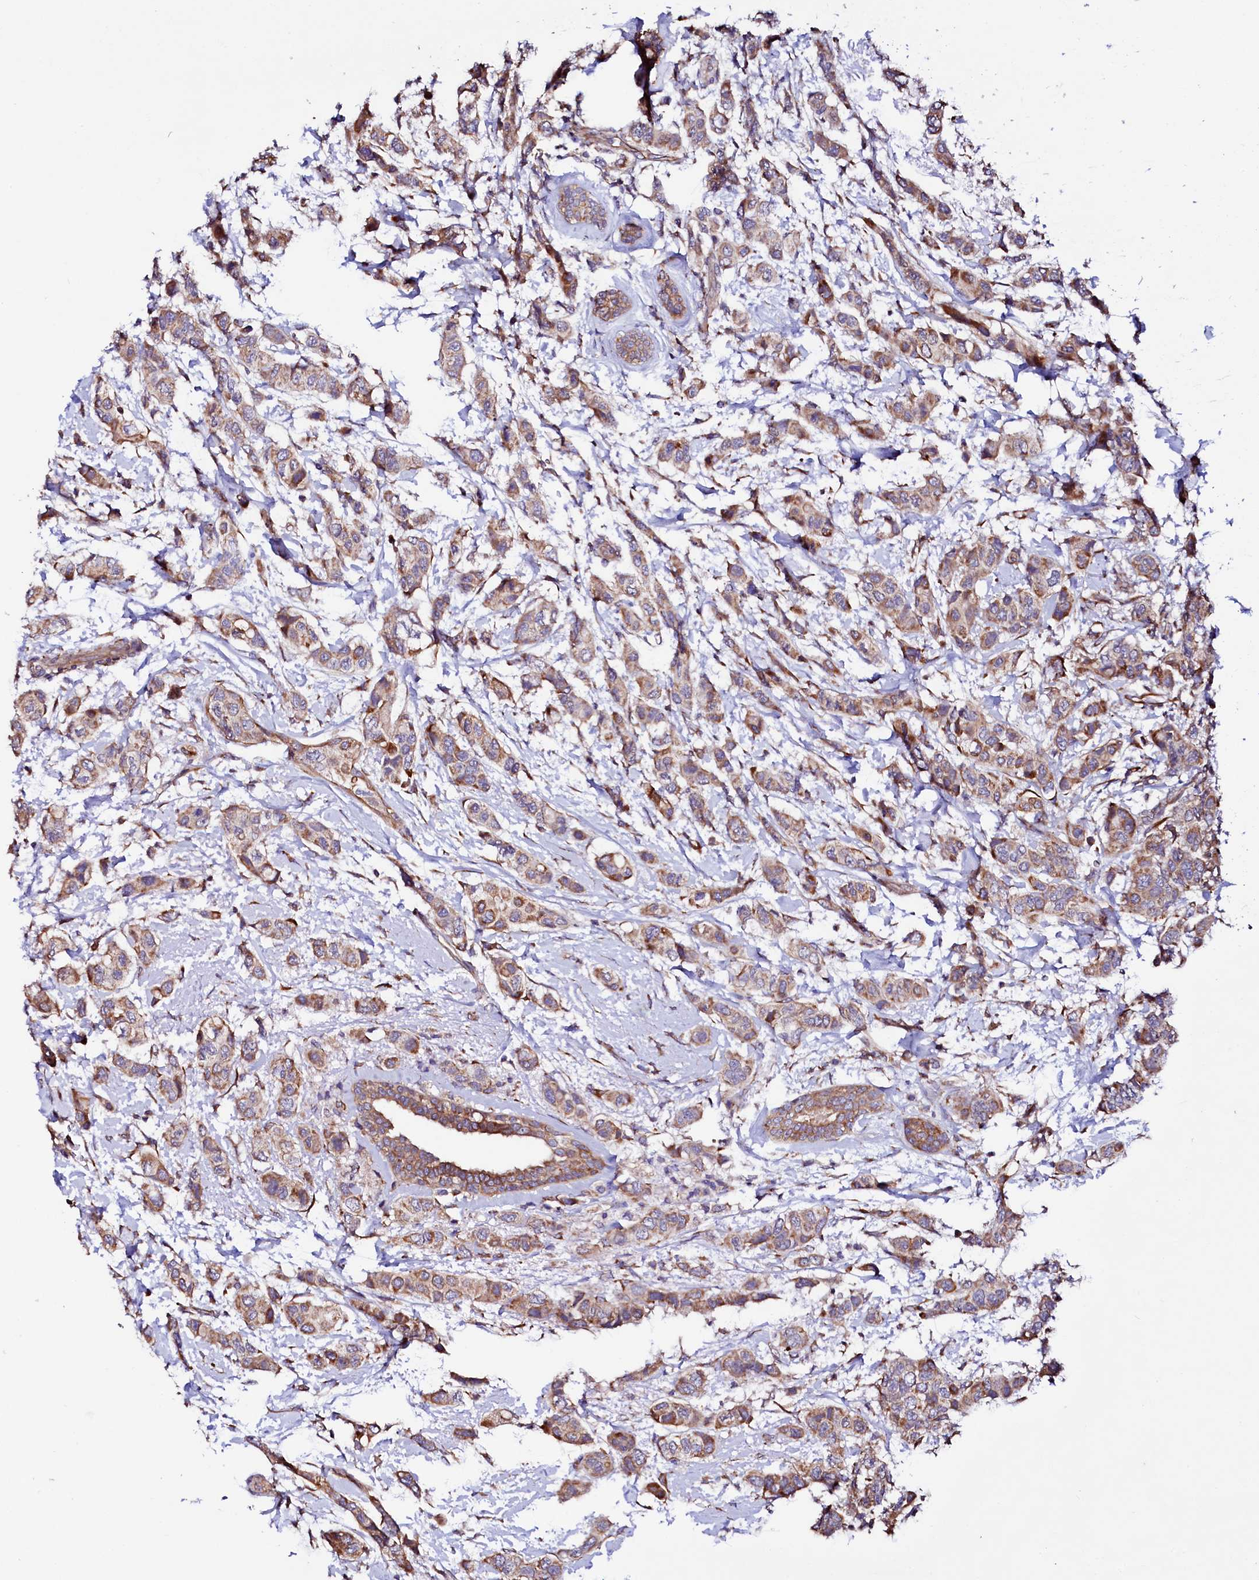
{"staining": {"intensity": "moderate", "quantity": ">75%", "location": "cytoplasmic/membranous"}, "tissue": "breast cancer", "cell_type": "Tumor cells", "image_type": "cancer", "snomed": [{"axis": "morphology", "description": "Lobular carcinoma"}, {"axis": "topography", "description": "Breast"}], "caption": "Immunohistochemical staining of lobular carcinoma (breast) displays medium levels of moderate cytoplasmic/membranous positivity in approximately >75% of tumor cells. The staining was performed using DAB (3,3'-diaminobenzidine), with brown indicating positive protein expression. Nuclei are stained blue with hematoxylin.", "gene": "UBE3C", "patient": {"sex": "female", "age": 51}}